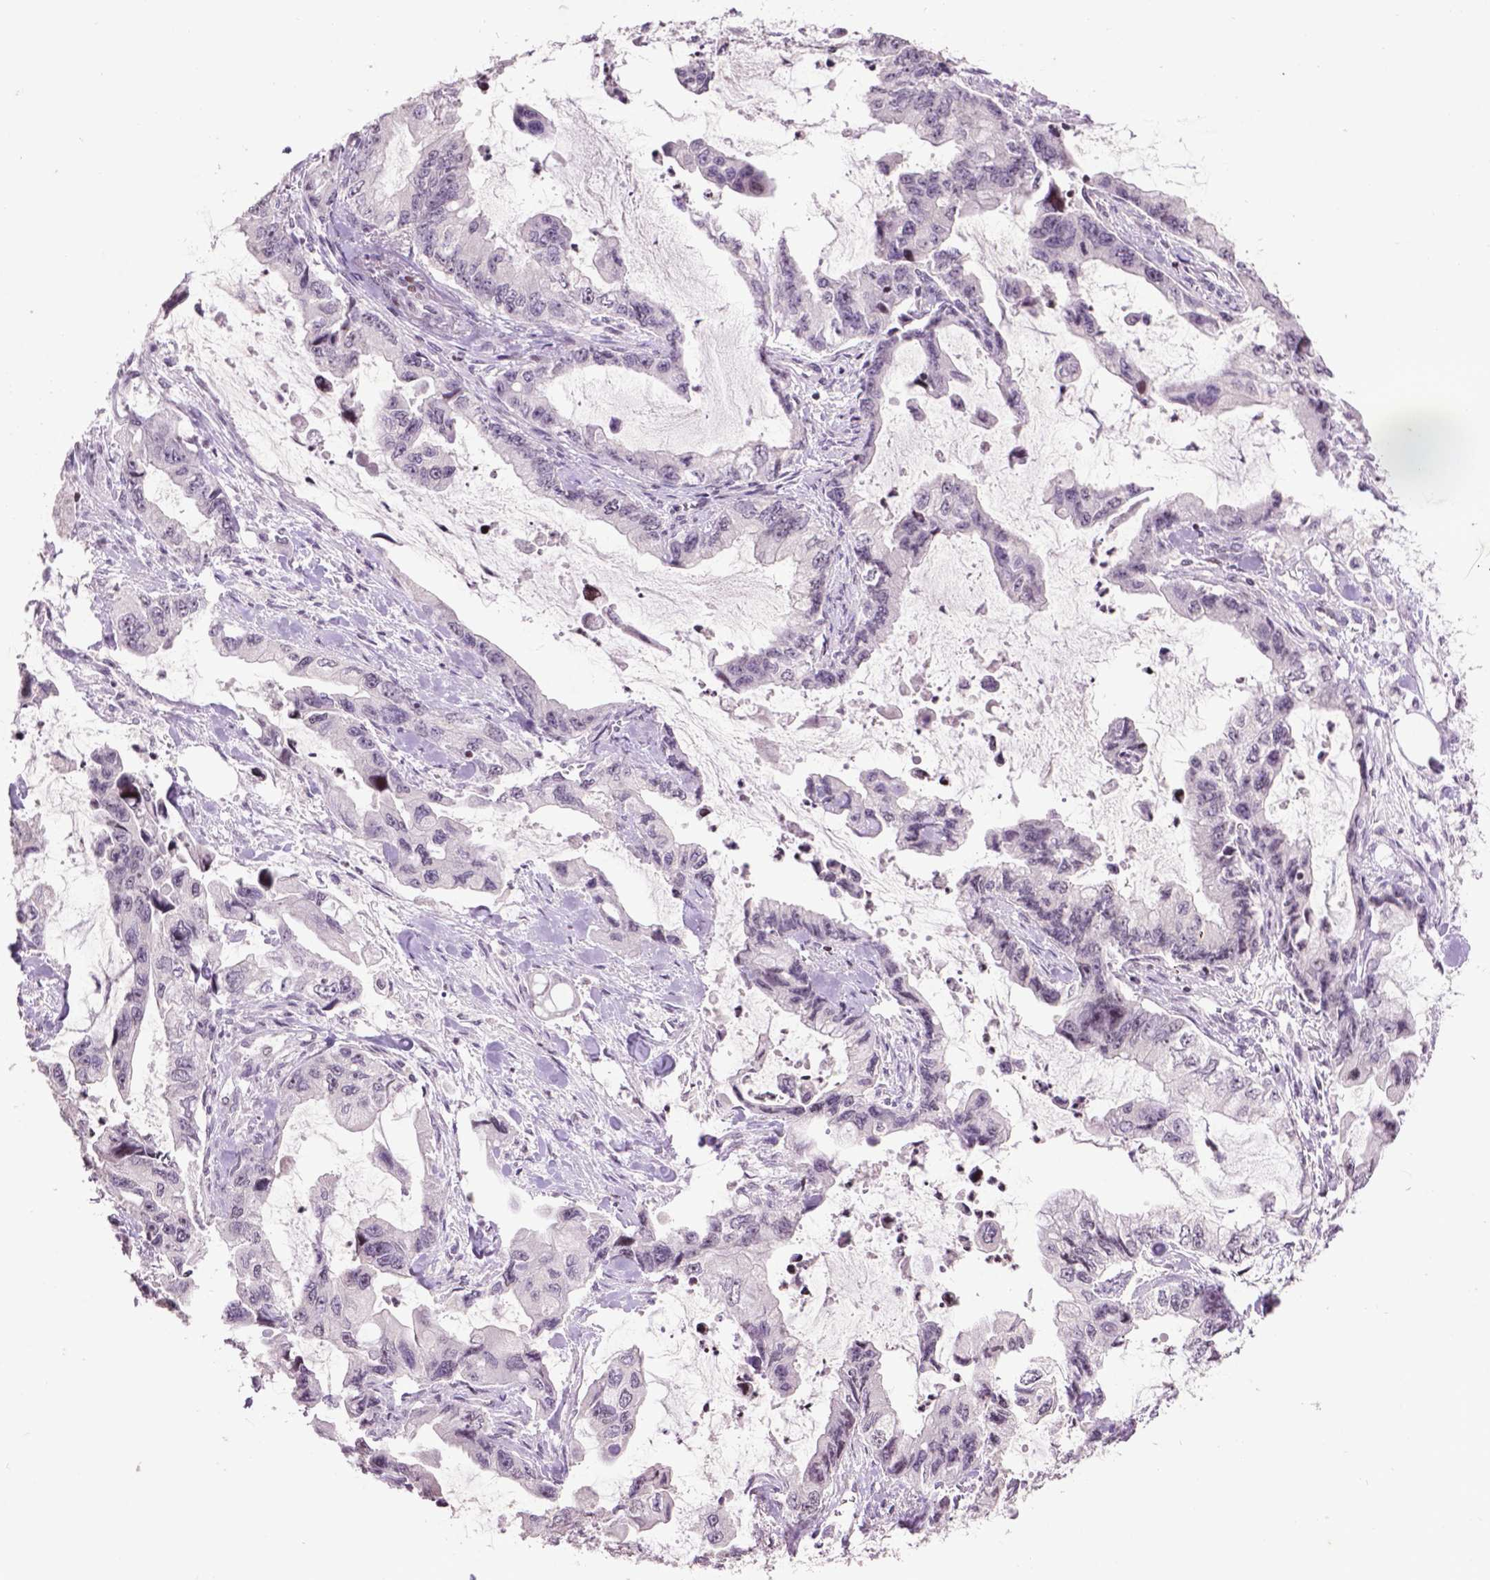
{"staining": {"intensity": "negative", "quantity": "none", "location": "none"}, "tissue": "stomach cancer", "cell_type": "Tumor cells", "image_type": "cancer", "snomed": [{"axis": "morphology", "description": "Adenocarcinoma, NOS"}, {"axis": "topography", "description": "Pancreas"}, {"axis": "topography", "description": "Stomach, upper"}, {"axis": "topography", "description": "Stomach"}], "caption": "Immunohistochemistry histopathology image of neoplastic tissue: stomach adenocarcinoma stained with DAB exhibits no significant protein expression in tumor cells.", "gene": "TH", "patient": {"sex": "male", "age": 77}}